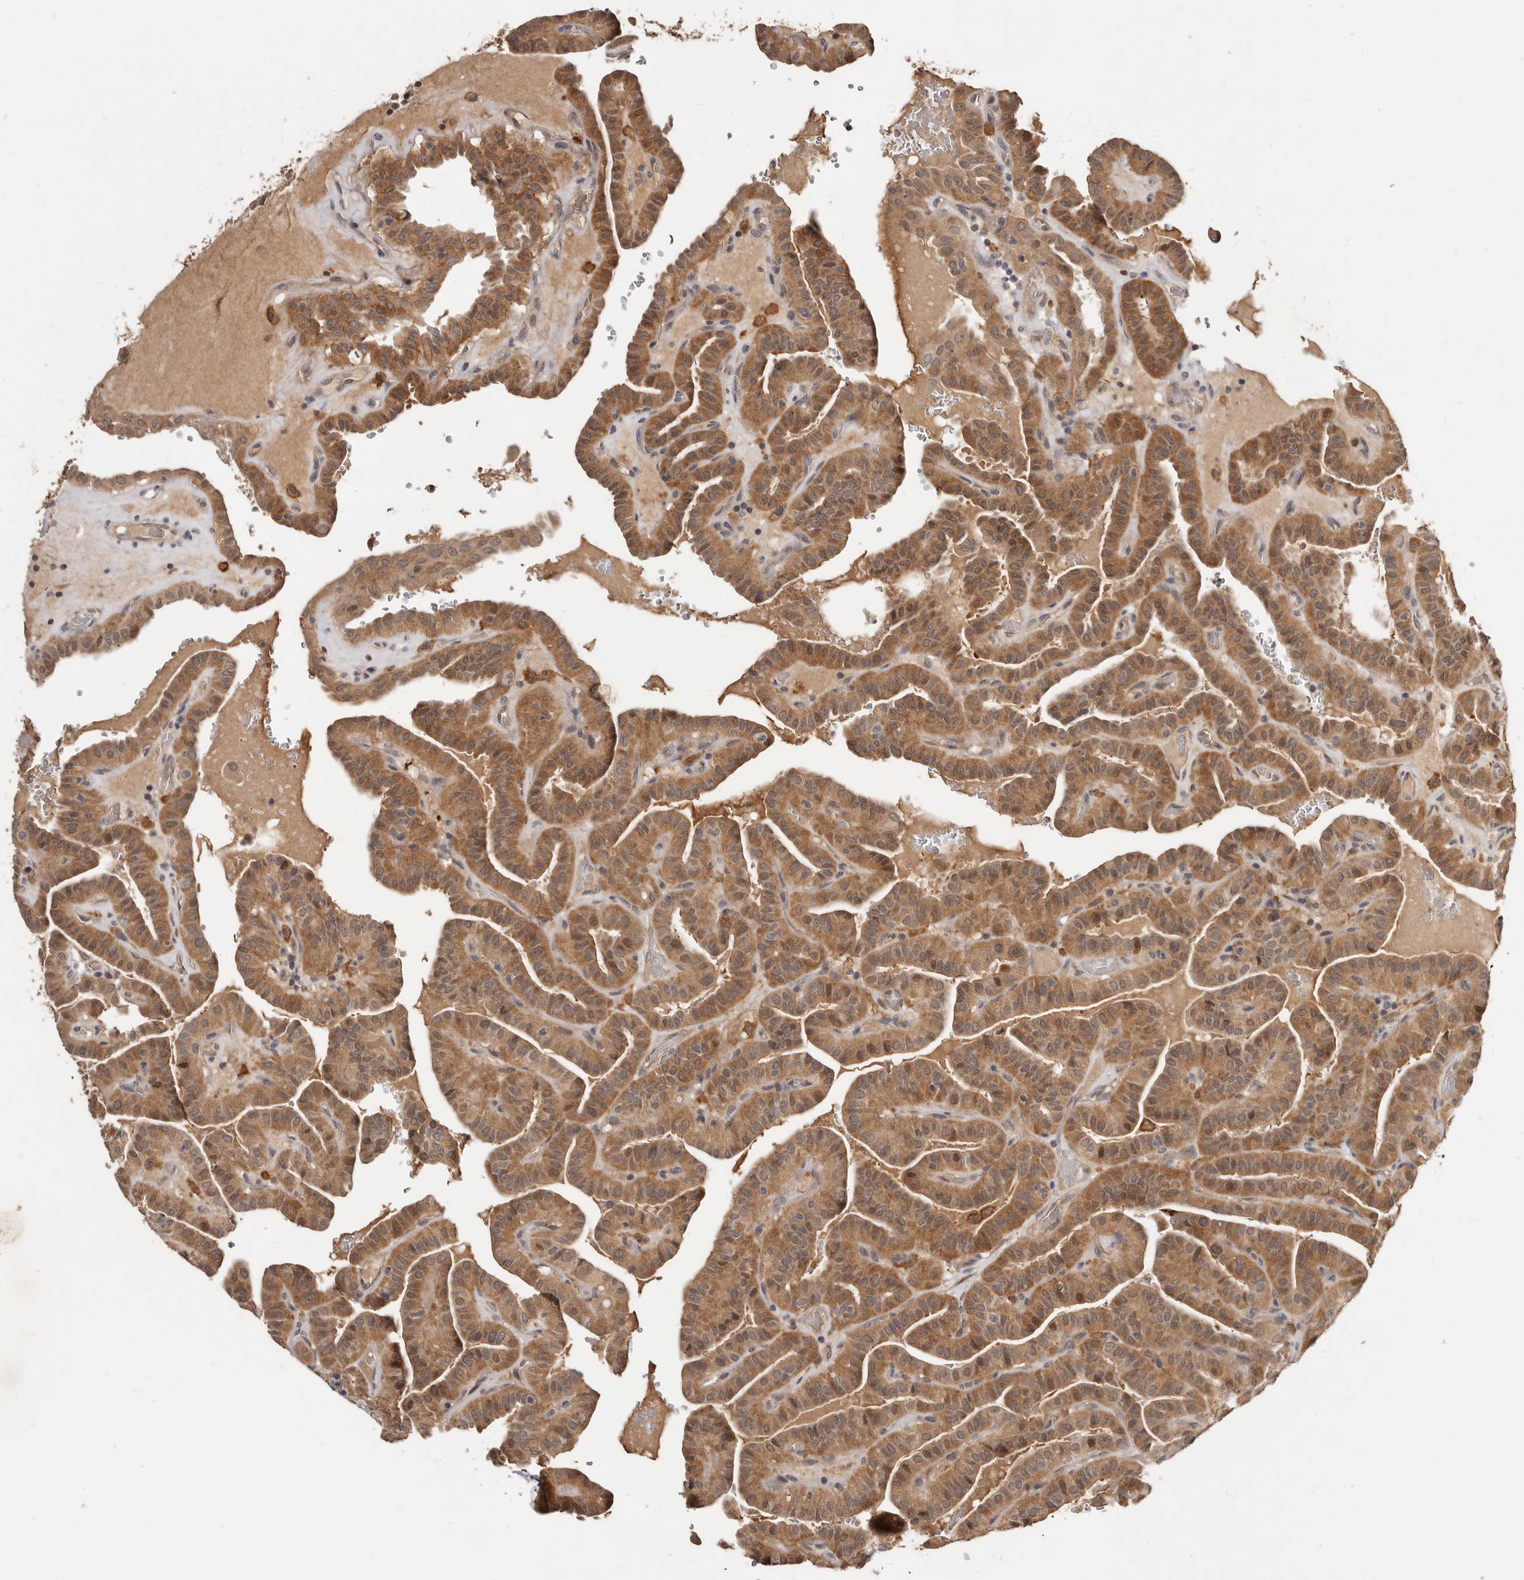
{"staining": {"intensity": "moderate", "quantity": ">75%", "location": "cytoplasmic/membranous"}, "tissue": "thyroid cancer", "cell_type": "Tumor cells", "image_type": "cancer", "snomed": [{"axis": "morphology", "description": "Papillary adenocarcinoma, NOS"}, {"axis": "topography", "description": "Thyroid gland"}], "caption": "DAB immunohistochemical staining of papillary adenocarcinoma (thyroid) exhibits moderate cytoplasmic/membranous protein staining in approximately >75% of tumor cells.", "gene": "INAVA", "patient": {"sex": "male", "age": 77}}